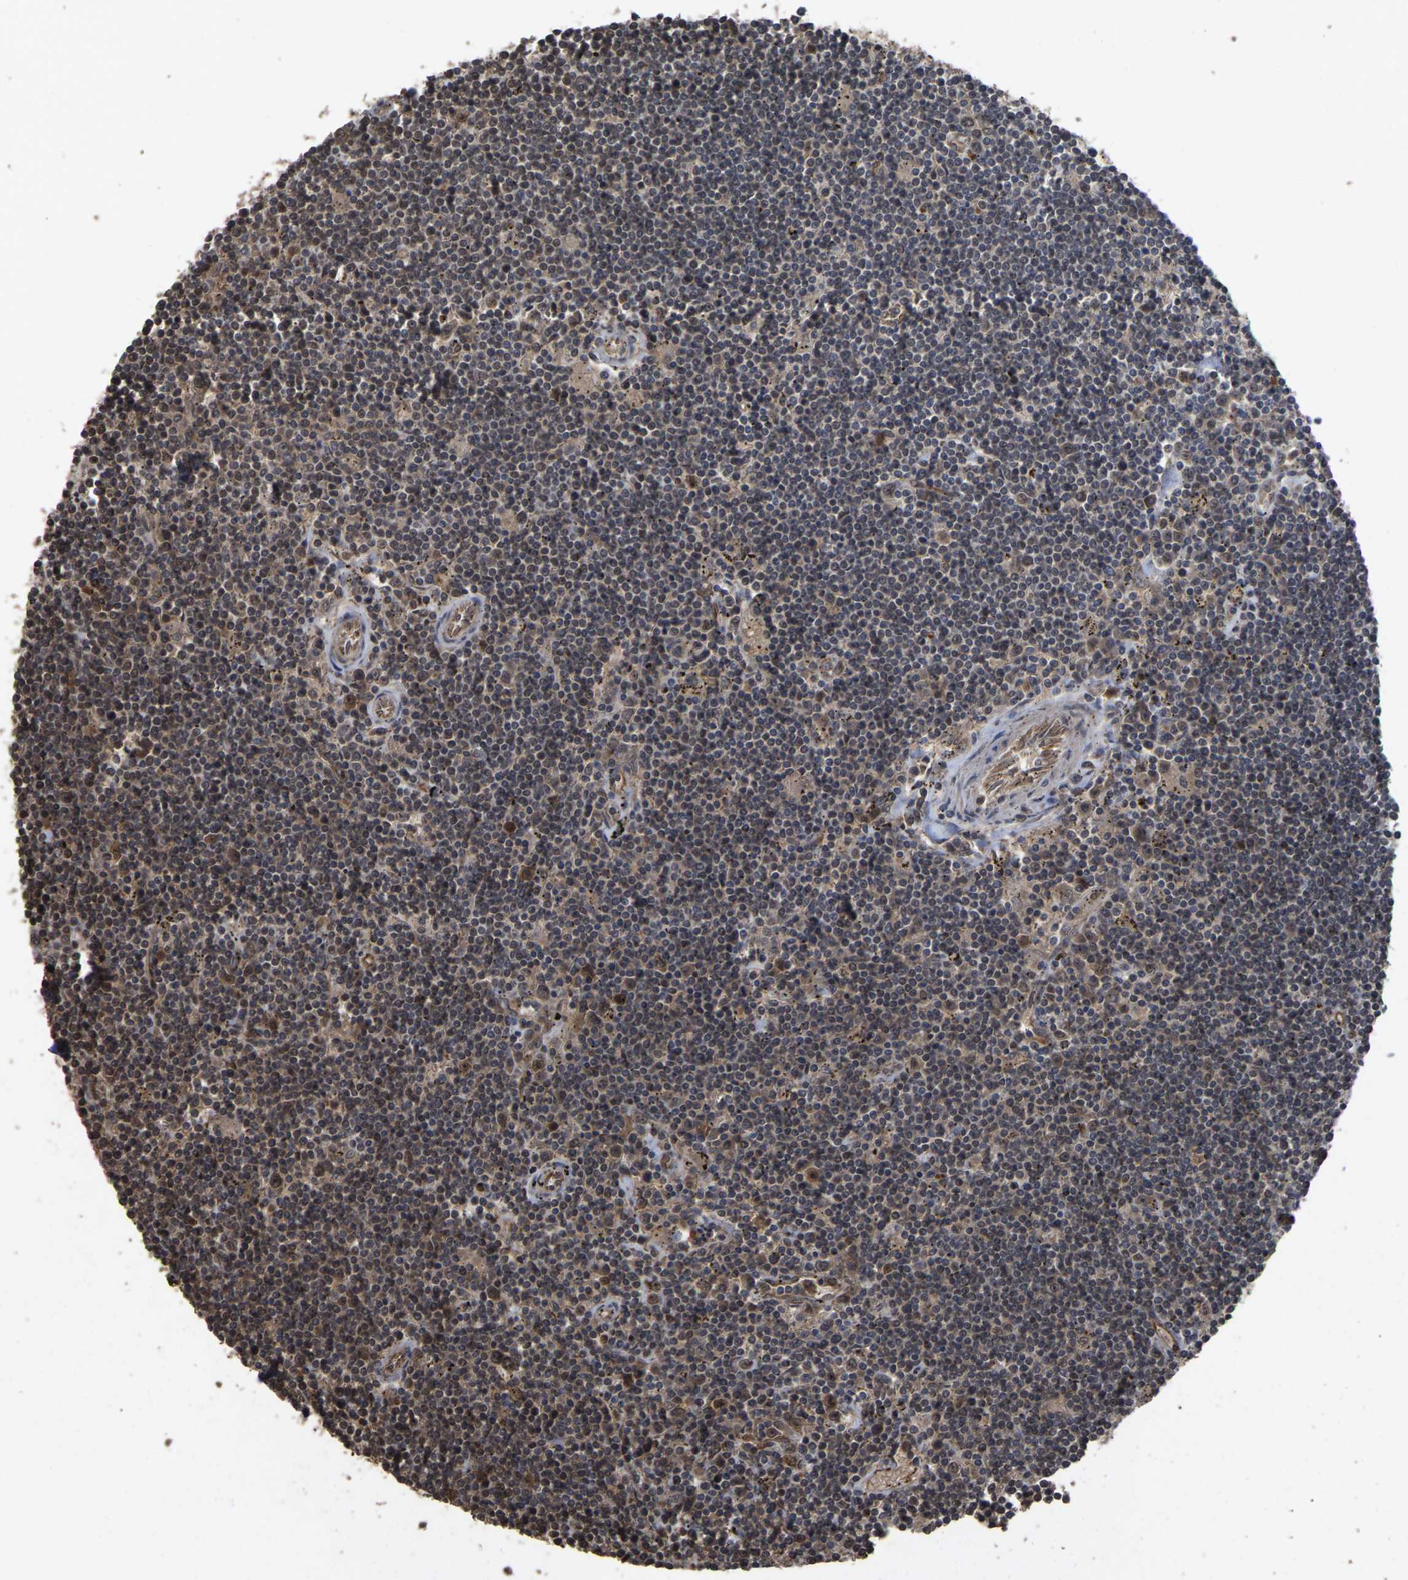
{"staining": {"intensity": "weak", "quantity": ">75%", "location": "cytoplasmic/membranous"}, "tissue": "lymphoma", "cell_type": "Tumor cells", "image_type": "cancer", "snomed": [{"axis": "morphology", "description": "Malignant lymphoma, non-Hodgkin's type, Low grade"}, {"axis": "topography", "description": "Spleen"}], "caption": "Human malignant lymphoma, non-Hodgkin's type (low-grade) stained for a protein (brown) exhibits weak cytoplasmic/membranous positive positivity in about >75% of tumor cells.", "gene": "FAM161B", "patient": {"sex": "male", "age": 76}}